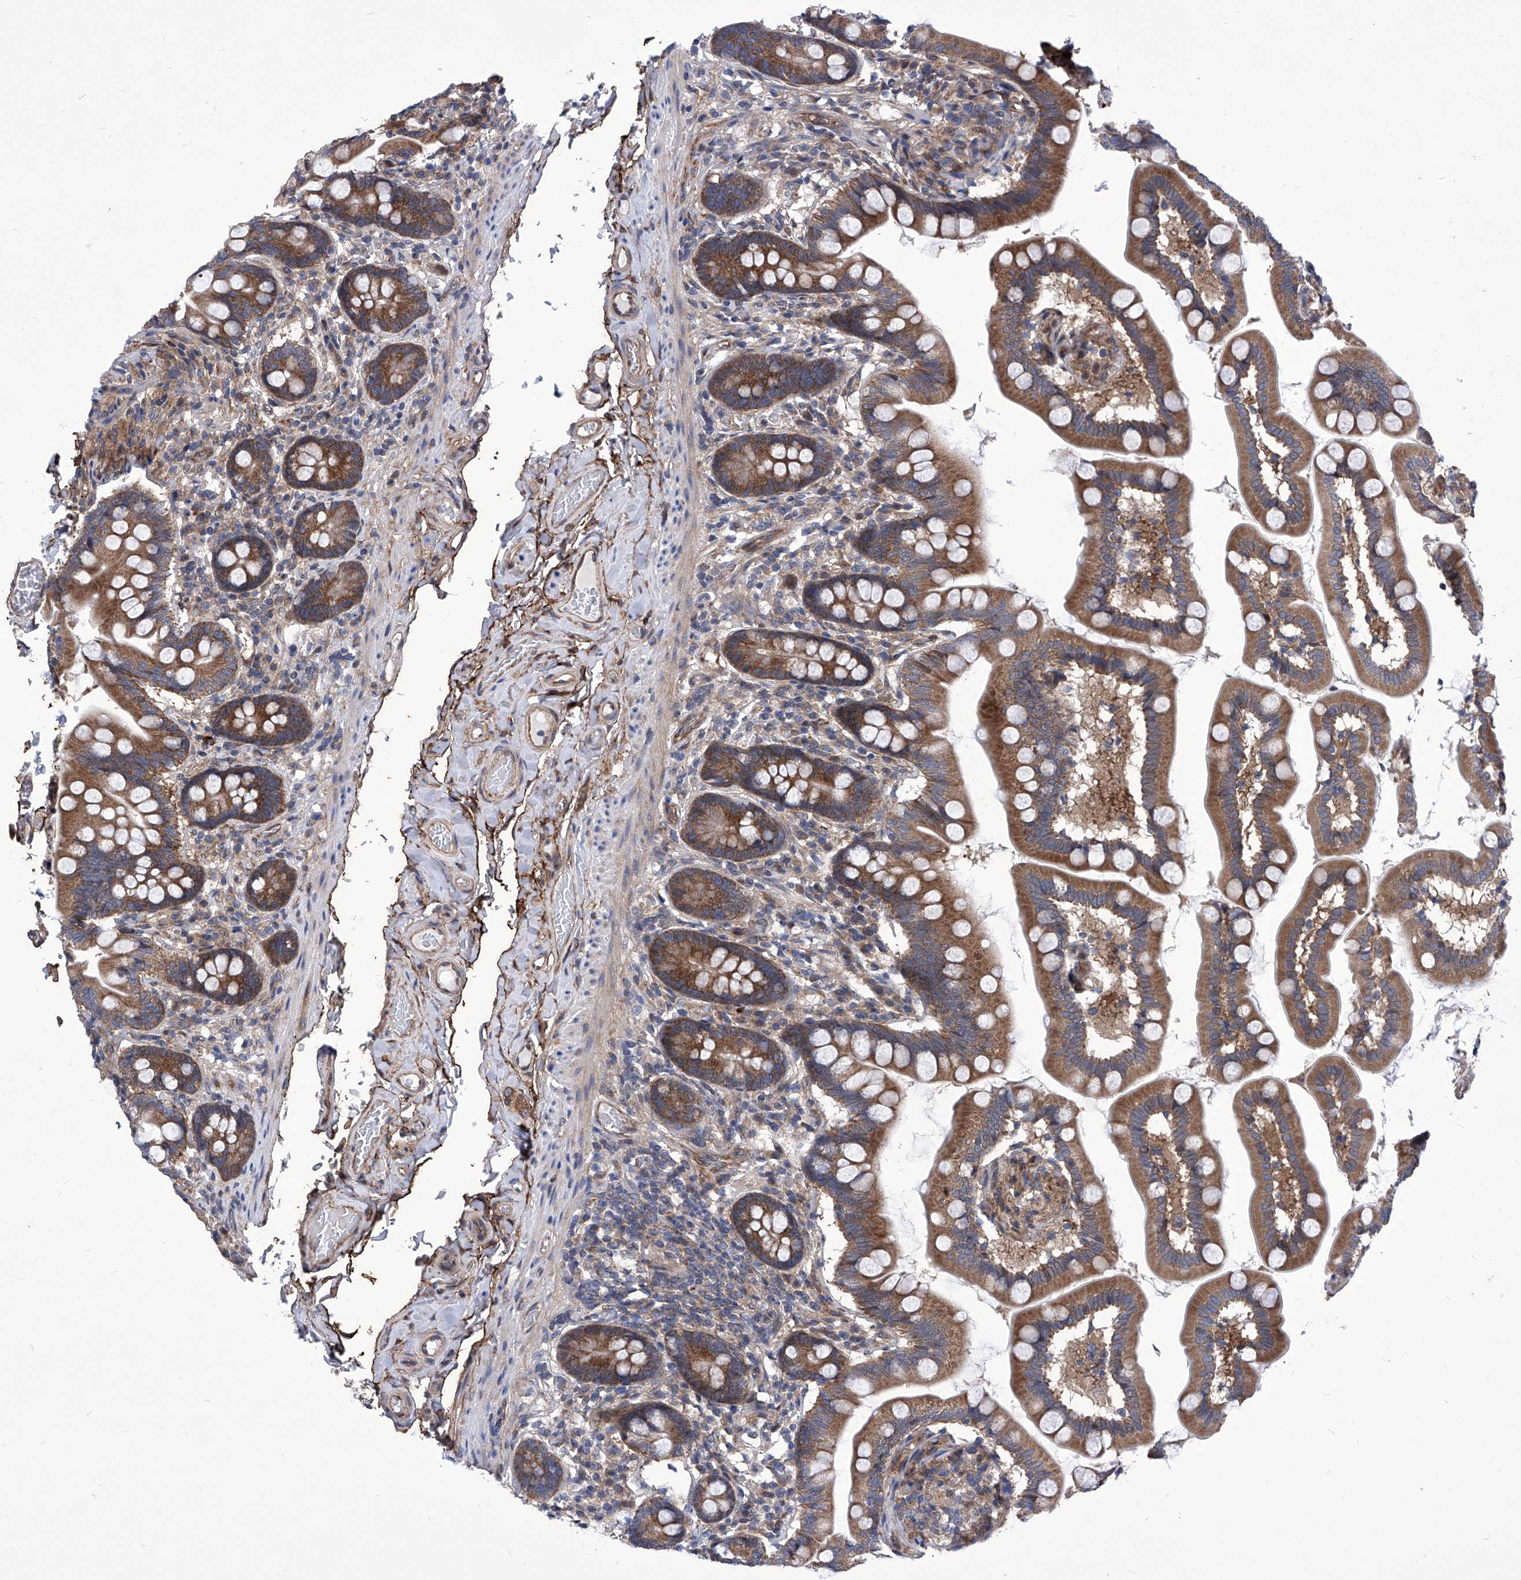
{"staining": {"intensity": "moderate", "quantity": ">75%", "location": "cytoplasmic/membranous"}, "tissue": "small intestine", "cell_type": "Glandular cells", "image_type": "normal", "snomed": [{"axis": "morphology", "description": "Normal tissue, NOS"}, {"axis": "topography", "description": "Small intestine"}], "caption": "A high-resolution photomicrograph shows immunohistochemistry (IHC) staining of unremarkable small intestine, which shows moderate cytoplasmic/membranous expression in approximately >75% of glandular cells. (DAB (3,3'-diaminobenzidine) = brown stain, brightfield microscopy at high magnification).", "gene": "KTI12", "patient": {"sex": "female", "age": 64}}